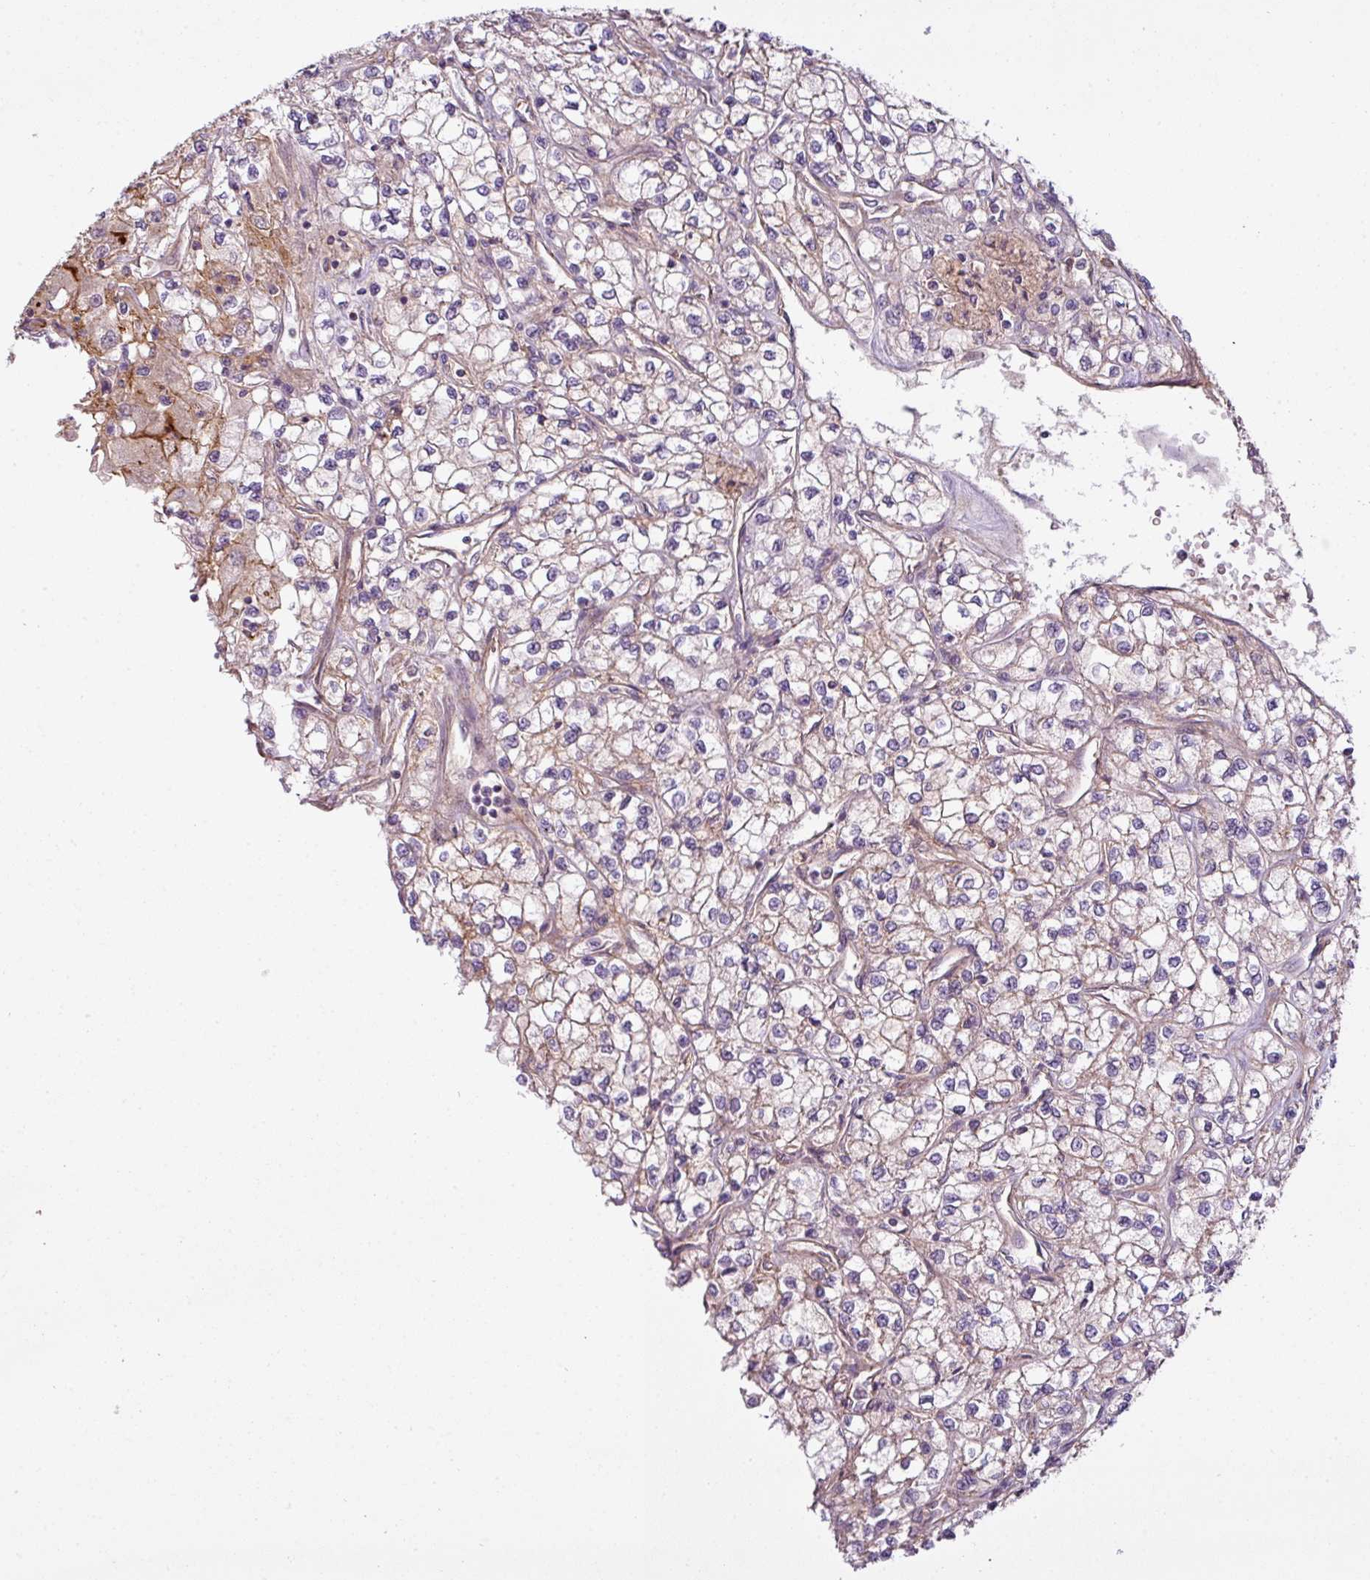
{"staining": {"intensity": "negative", "quantity": "none", "location": "none"}, "tissue": "renal cancer", "cell_type": "Tumor cells", "image_type": "cancer", "snomed": [{"axis": "morphology", "description": "Adenocarcinoma, NOS"}, {"axis": "topography", "description": "Kidney"}], "caption": "Tumor cells show no significant staining in renal adenocarcinoma.", "gene": "ZC2HC1C", "patient": {"sex": "male", "age": 80}}